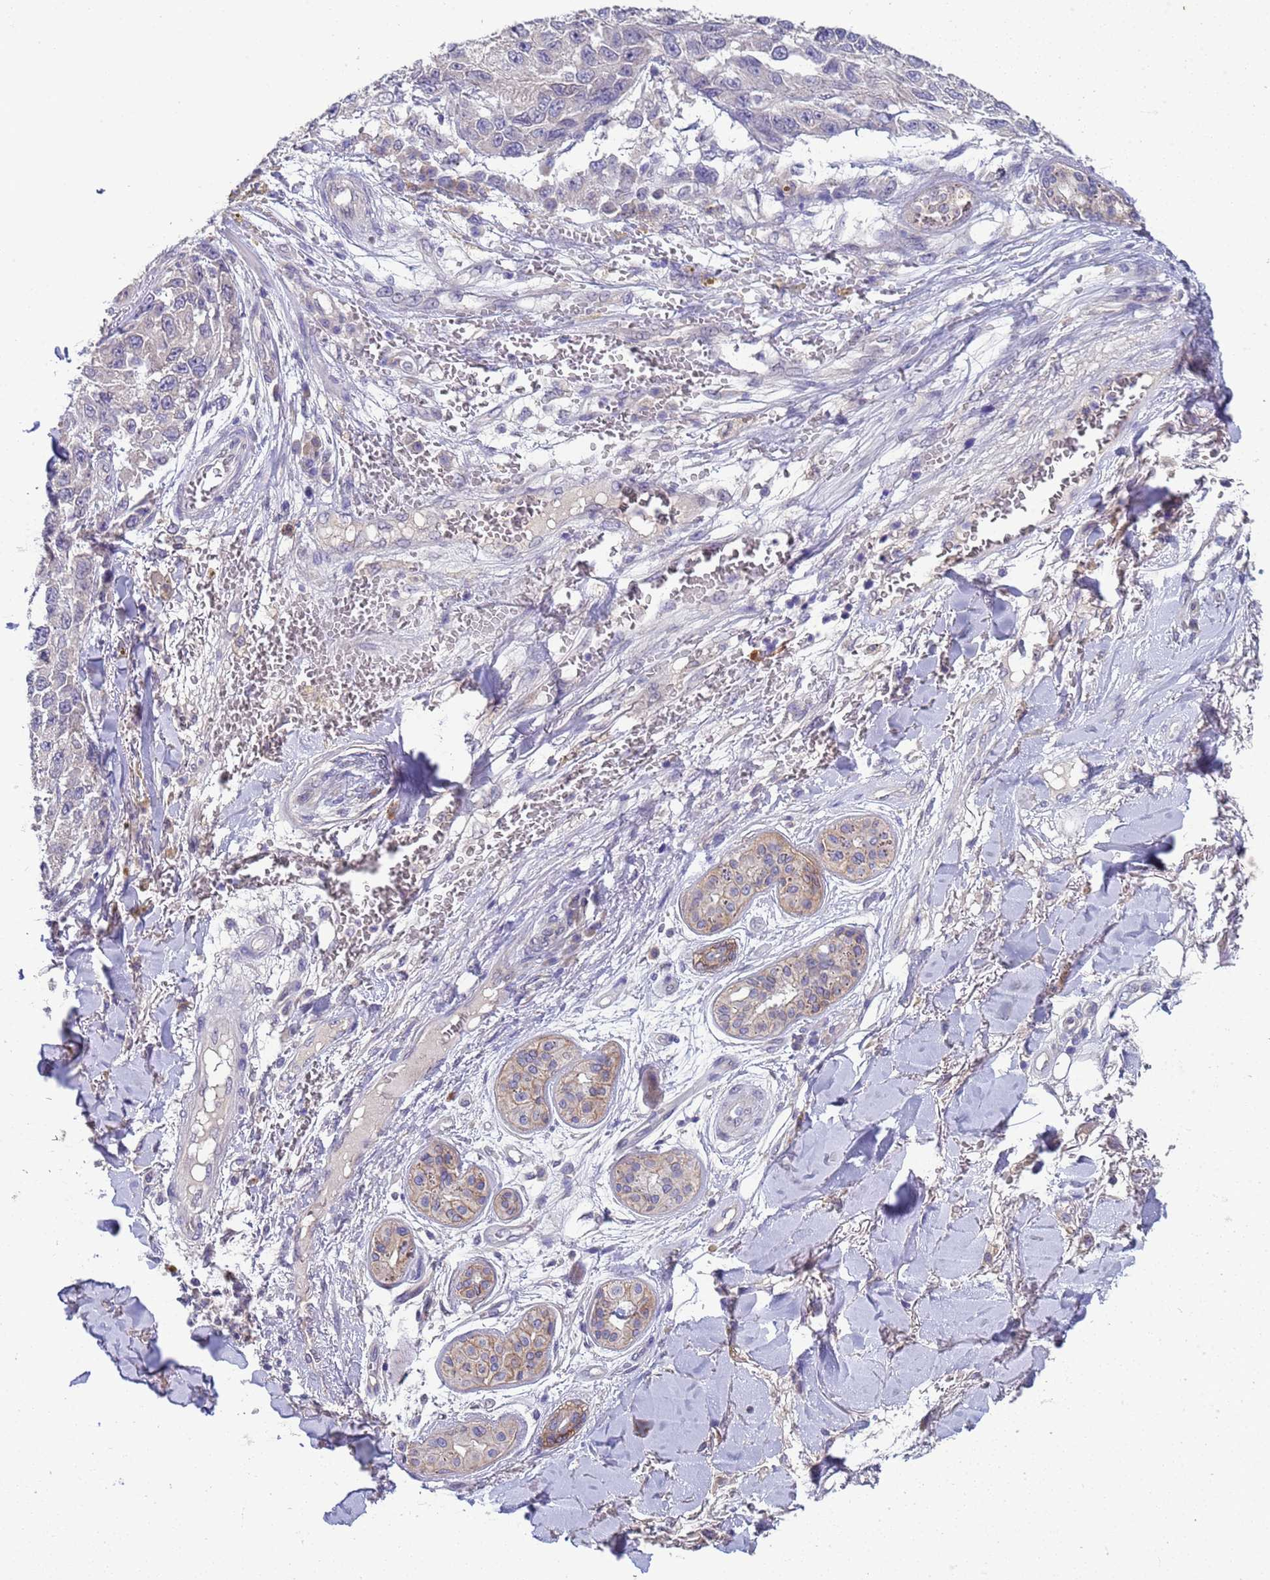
{"staining": {"intensity": "negative", "quantity": "none", "location": "none"}, "tissue": "melanoma", "cell_type": "Tumor cells", "image_type": "cancer", "snomed": [{"axis": "morphology", "description": "Normal tissue, NOS"}, {"axis": "morphology", "description": "Malignant melanoma, NOS"}, {"axis": "topography", "description": "Skin"}], "caption": "DAB (3,3'-diaminobenzidine) immunohistochemical staining of melanoma demonstrates no significant staining in tumor cells.", "gene": "TRMT10A", "patient": {"sex": "female", "age": 96}}